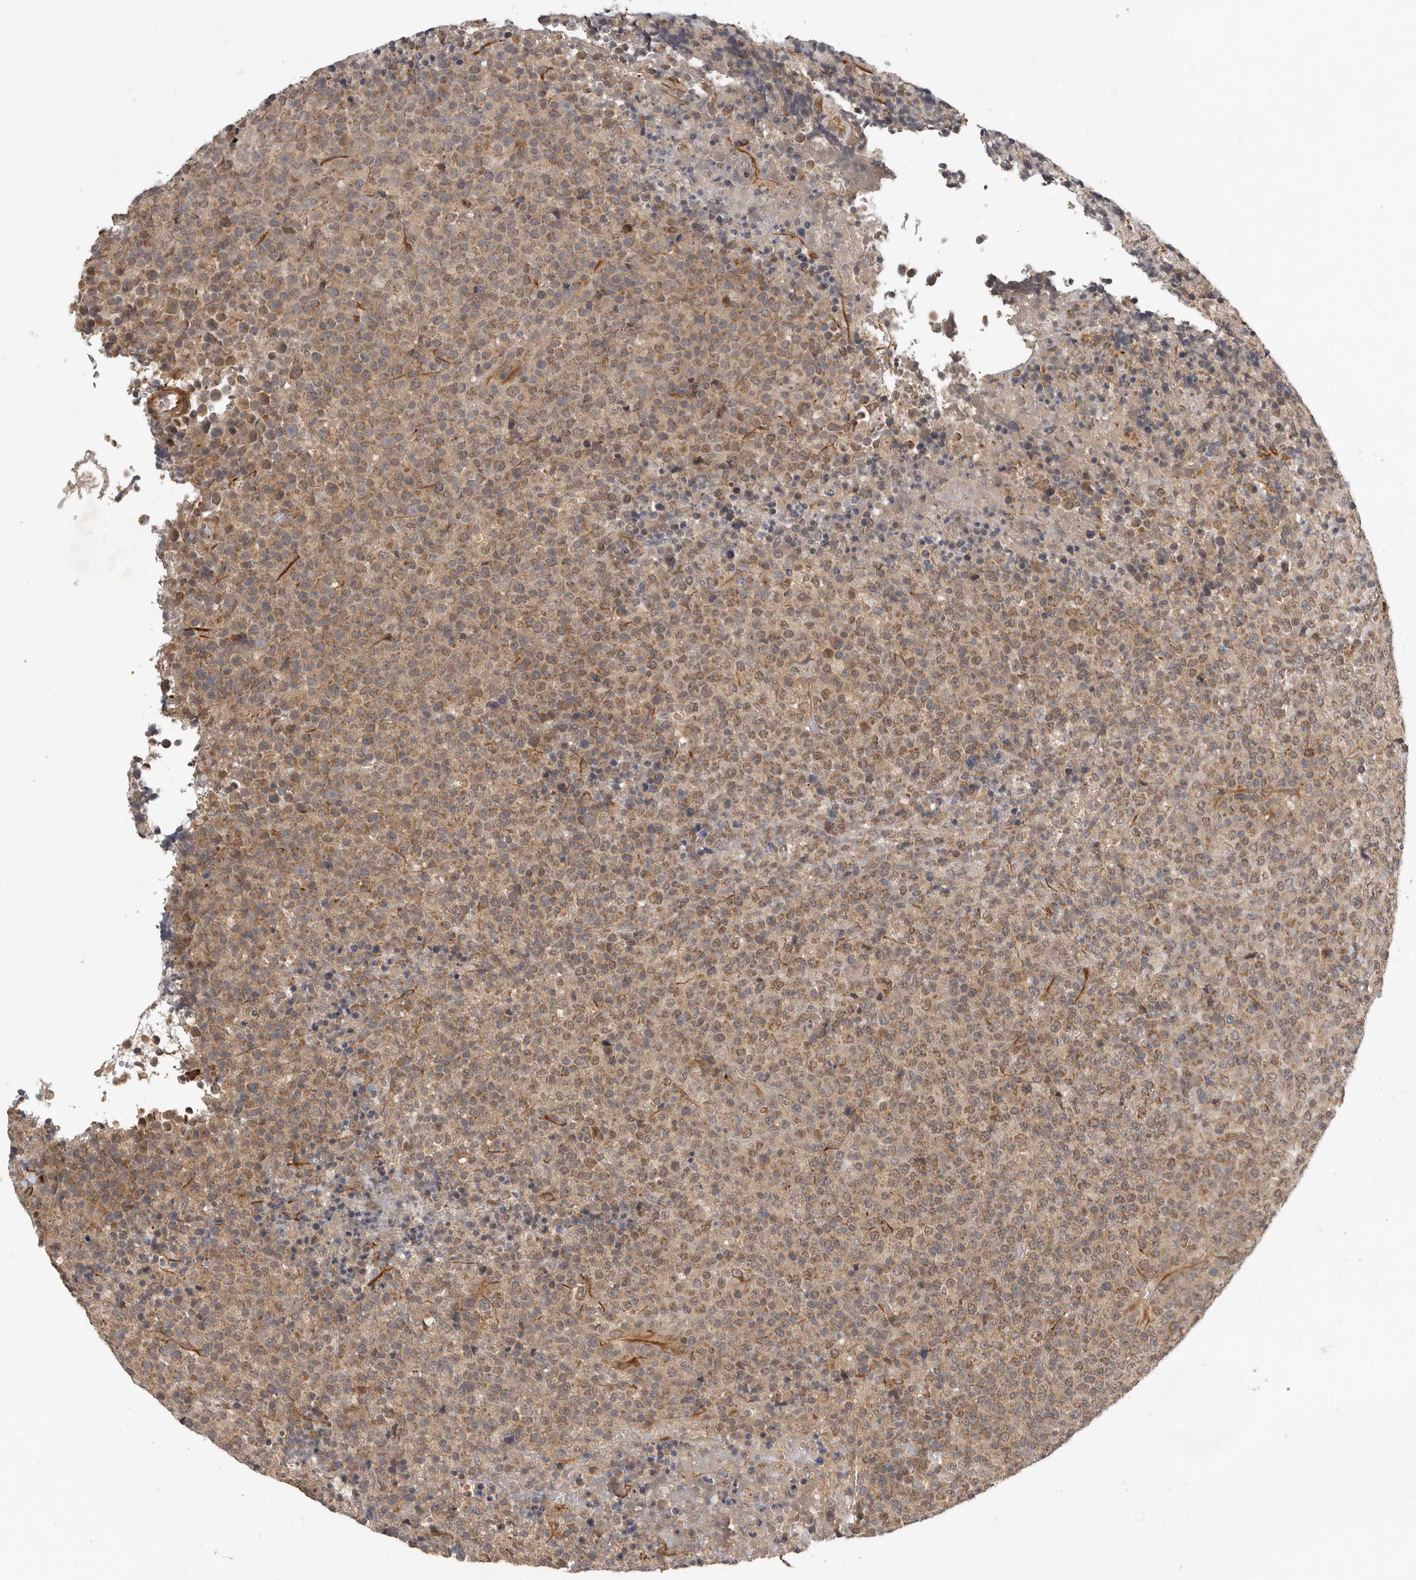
{"staining": {"intensity": "moderate", "quantity": "25%-75%", "location": "cytoplasmic/membranous"}, "tissue": "lymphoma", "cell_type": "Tumor cells", "image_type": "cancer", "snomed": [{"axis": "morphology", "description": "Malignant lymphoma, non-Hodgkin's type, High grade"}, {"axis": "topography", "description": "Lymph node"}], "caption": "Immunohistochemistry micrograph of human lymphoma stained for a protein (brown), which shows medium levels of moderate cytoplasmic/membranous expression in about 25%-75% of tumor cells.", "gene": "RNF157", "patient": {"sex": "male", "age": 13}}